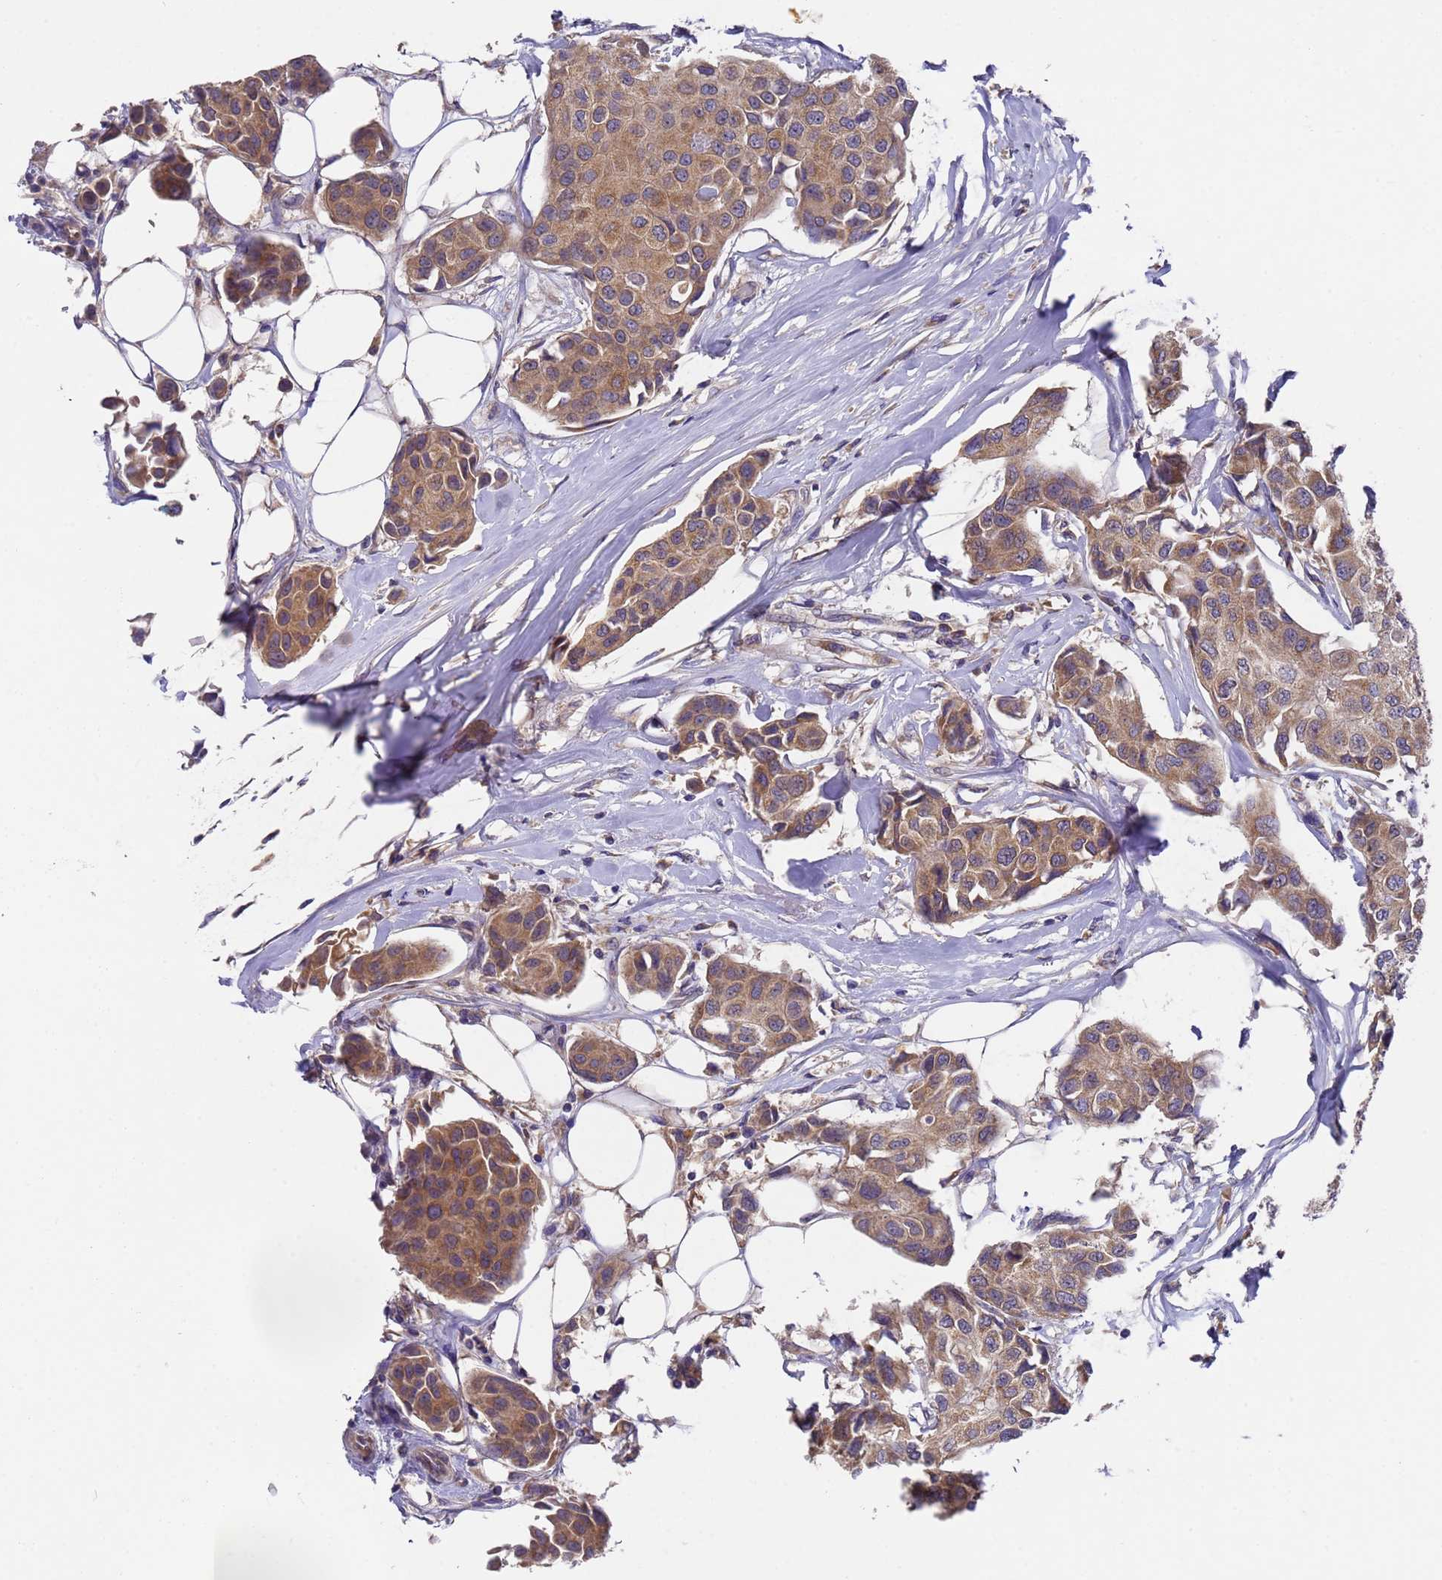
{"staining": {"intensity": "moderate", "quantity": ">75%", "location": "cytoplasmic/membranous"}, "tissue": "breast cancer", "cell_type": "Tumor cells", "image_type": "cancer", "snomed": [{"axis": "morphology", "description": "Duct carcinoma"}, {"axis": "topography", "description": "Breast"}], "caption": "DAB immunohistochemical staining of breast invasive ductal carcinoma reveals moderate cytoplasmic/membranous protein staining in approximately >75% of tumor cells.", "gene": "DCAF12L2", "patient": {"sex": "female", "age": 80}}